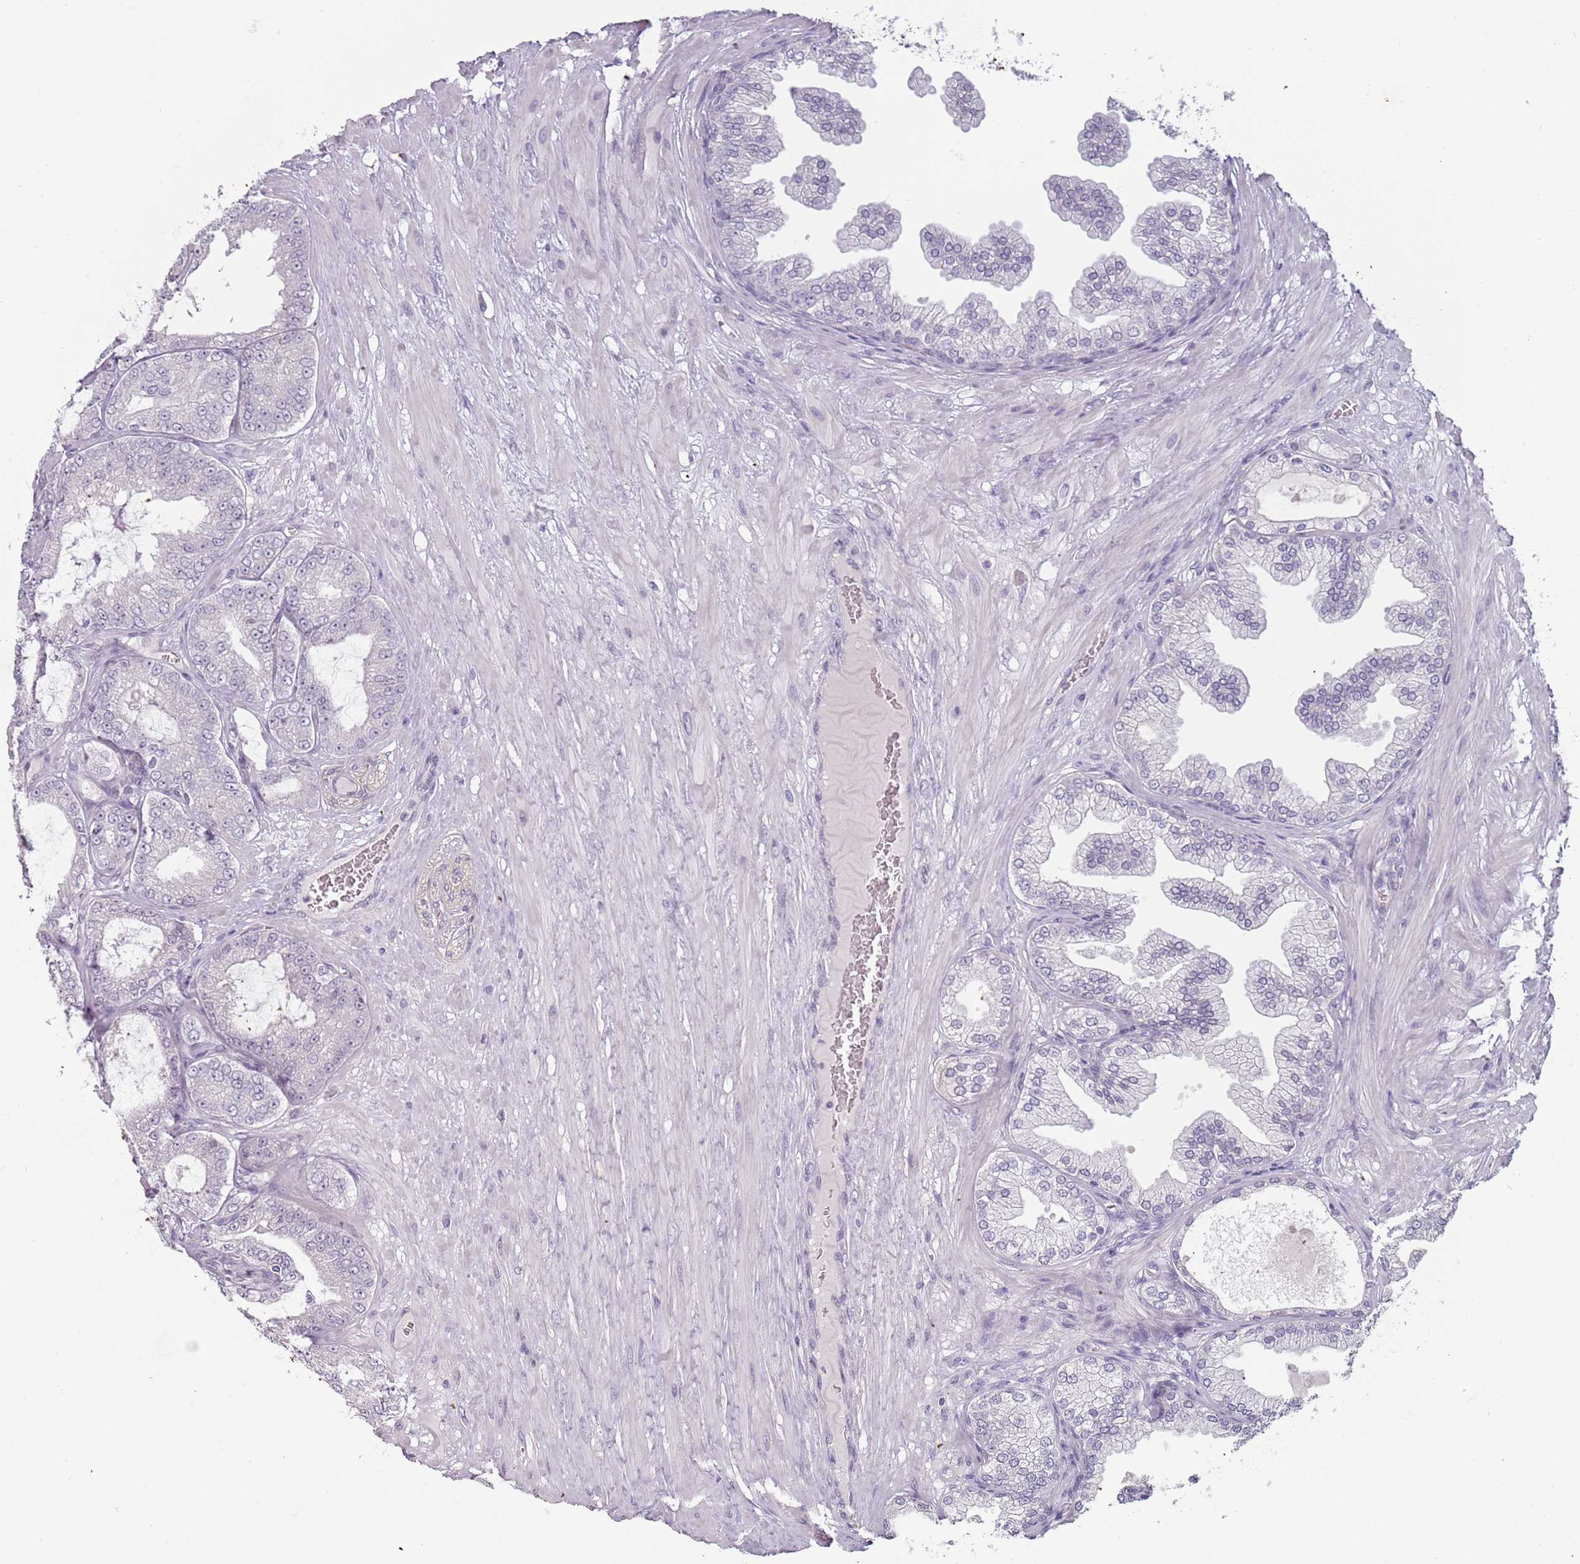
{"staining": {"intensity": "negative", "quantity": "none", "location": "none"}, "tissue": "prostate cancer", "cell_type": "Tumor cells", "image_type": "cancer", "snomed": [{"axis": "morphology", "description": "Adenocarcinoma, Low grade"}, {"axis": "topography", "description": "Prostate"}], "caption": "IHC micrograph of neoplastic tissue: human prostate cancer (low-grade adenocarcinoma) stained with DAB (3,3'-diaminobenzidine) shows no significant protein positivity in tumor cells.", "gene": "RFX2", "patient": {"sex": "male", "age": 63}}